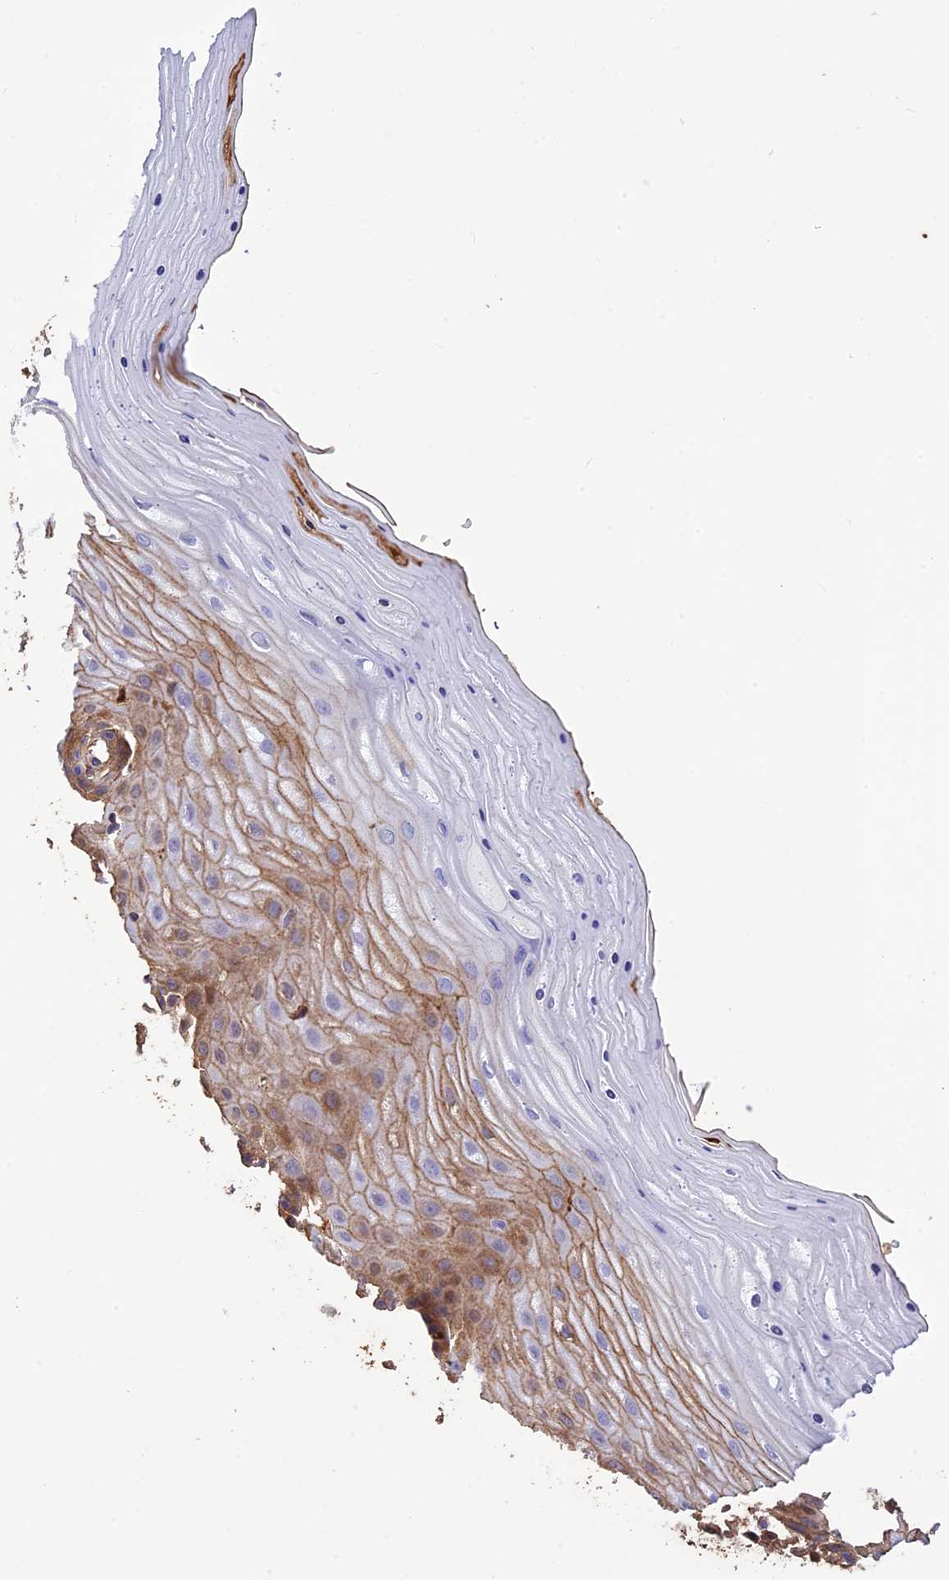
{"staining": {"intensity": "negative", "quantity": "none", "location": "none"}, "tissue": "cervix", "cell_type": "Glandular cells", "image_type": "normal", "snomed": [{"axis": "morphology", "description": "Normal tissue, NOS"}, {"axis": "topography", "description": "Cervix"}], "caption": "Immunohistochemical staining of unremarkable cervix exhibits no significant expression in glandular cells. (IHC, brightfield microscopy, high magnification).", "gene": "PZP", "patient": {"sex": "female", "age": 55}}